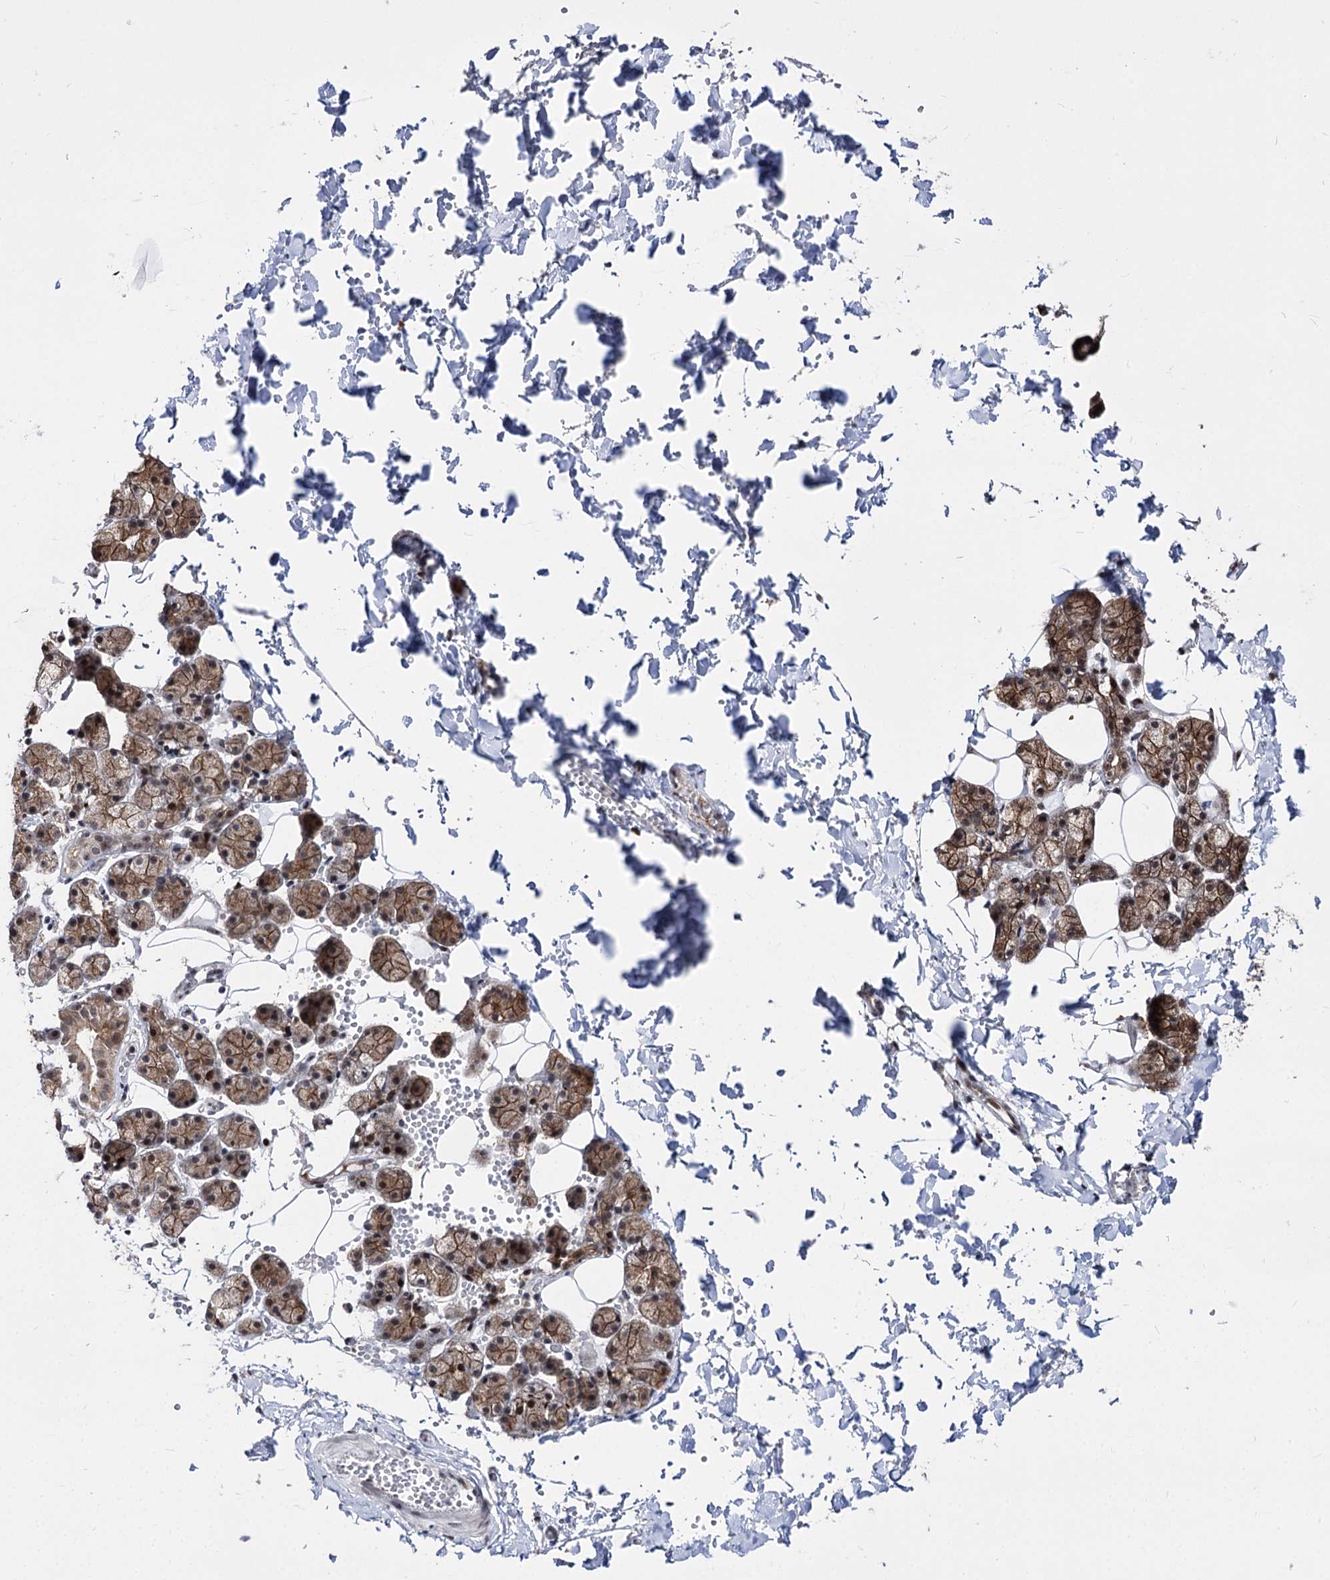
{"staining": {"intensity": "moderate", "quantity": "25%-75%", "location": "cytoplasmic/membranous,nuclear"}, "tissue": "salivary gland", "cell_type": "Glandular cells", "image_type": "normal", "snomed": [{"axis": "morphology", "description": "Normal tissue, NOS"}, {"axis": "topography", "description": "Salivary gland"}], "caption": "Glandular cells display medium levels of moderate cytoplasmic/membranous,nuclear staining in about 25%-75% of cells in benign human salivary gland. Immunohistochemistry (ihc) stains the protein of interest in brown and the nuclei are stained blue.", "gene": "STOX1", "patient": {"sex": "female", "age": 33}}